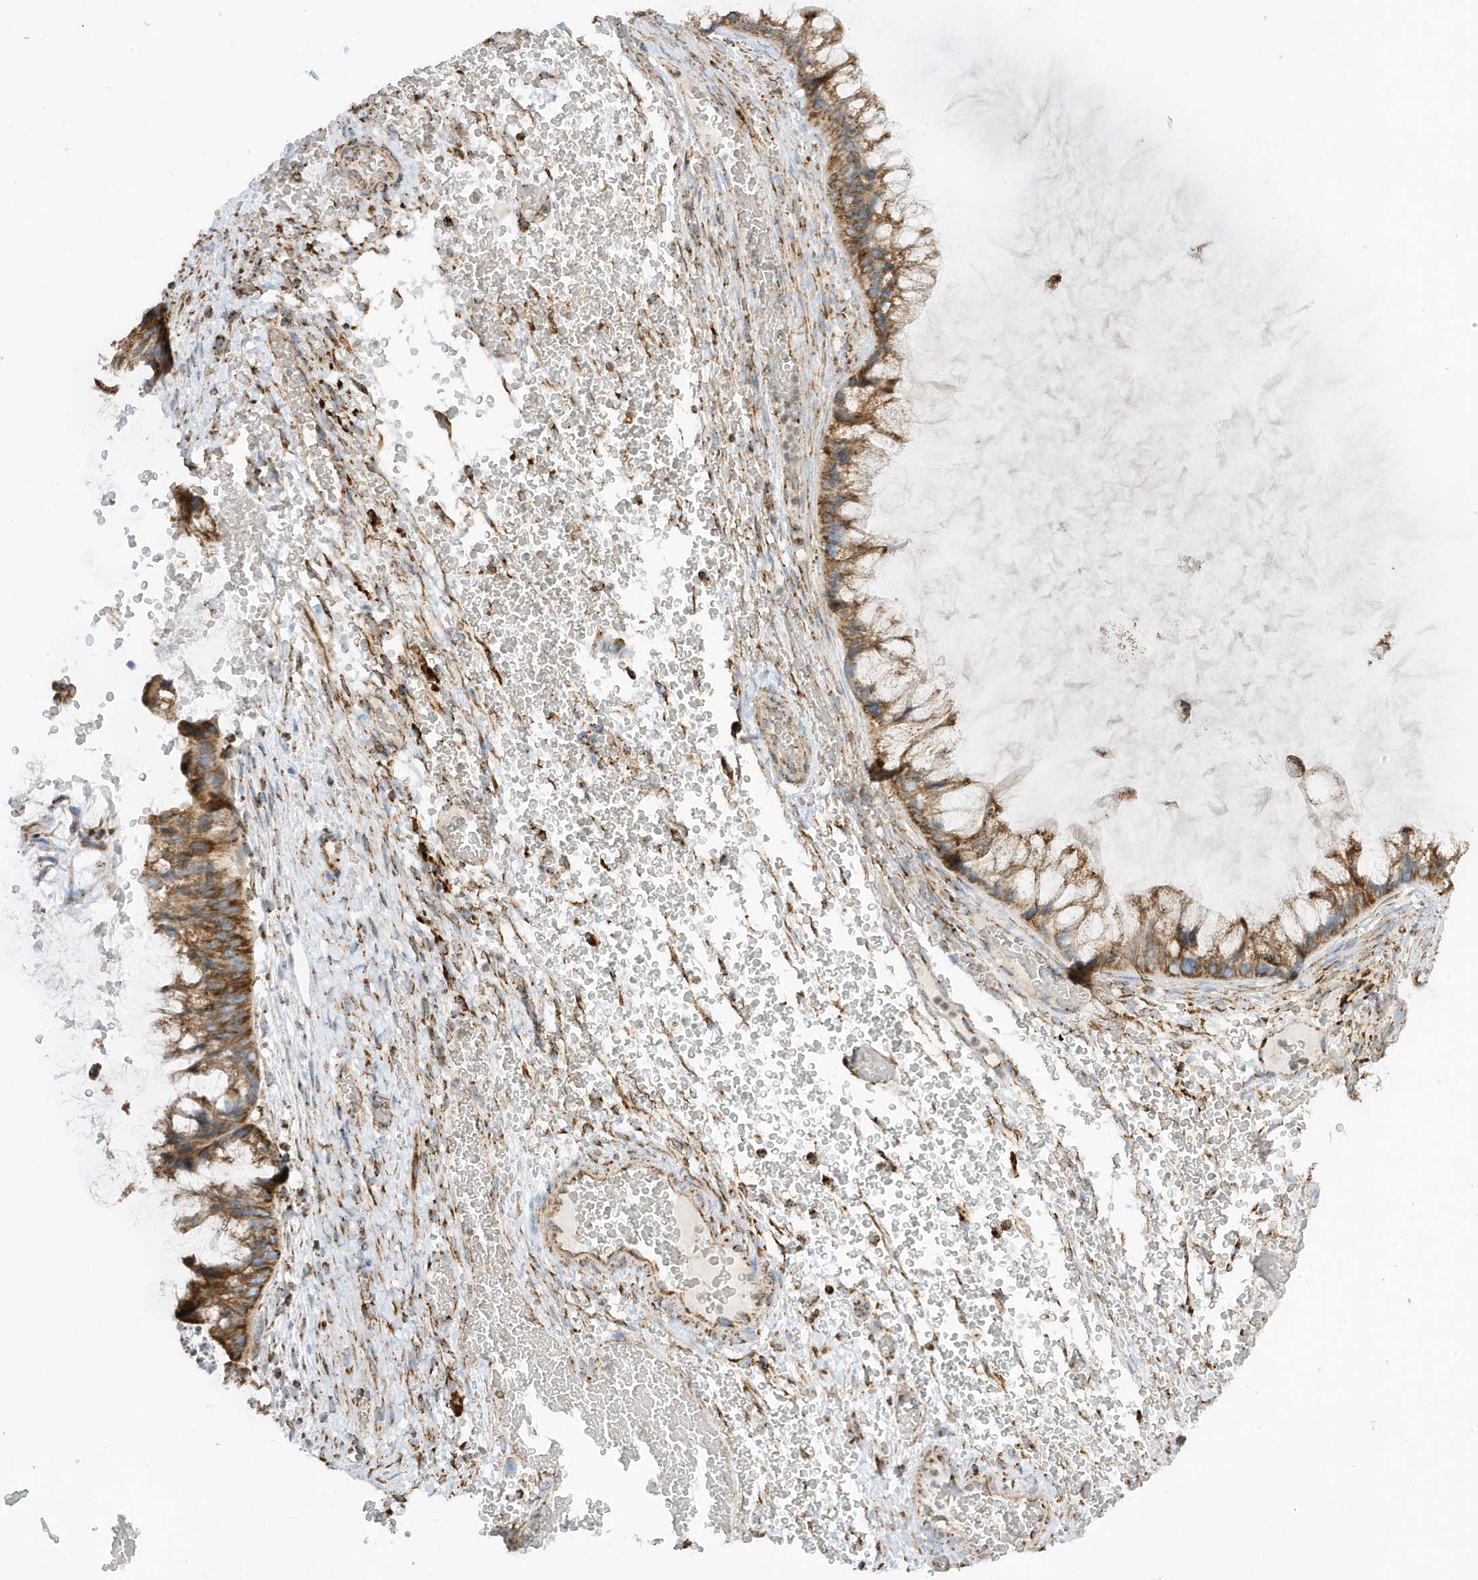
{"staining": {"intensity": "moderate", "quantity": ">75%", "location": "cytoplasmic/membranous"}, "tissue": "ovarian cancer", "cell_type": "Tumor cells", "image_type": "cancer", "snomed": [{"axis": "morphology", "description": "Cystadenocarcinoma, mucinous, NOS"}, {"axis": "topography", "description": "Ovary"}], "caption": "Human ovarian mucinous cystadenocarcinoma stained with a brown dye reveals moderate cytoplasmic/membranous positive staining in about >75% of tumor cells.", "gene": "ATP5ME", "patient": {"sex": "female", "age": 37}}